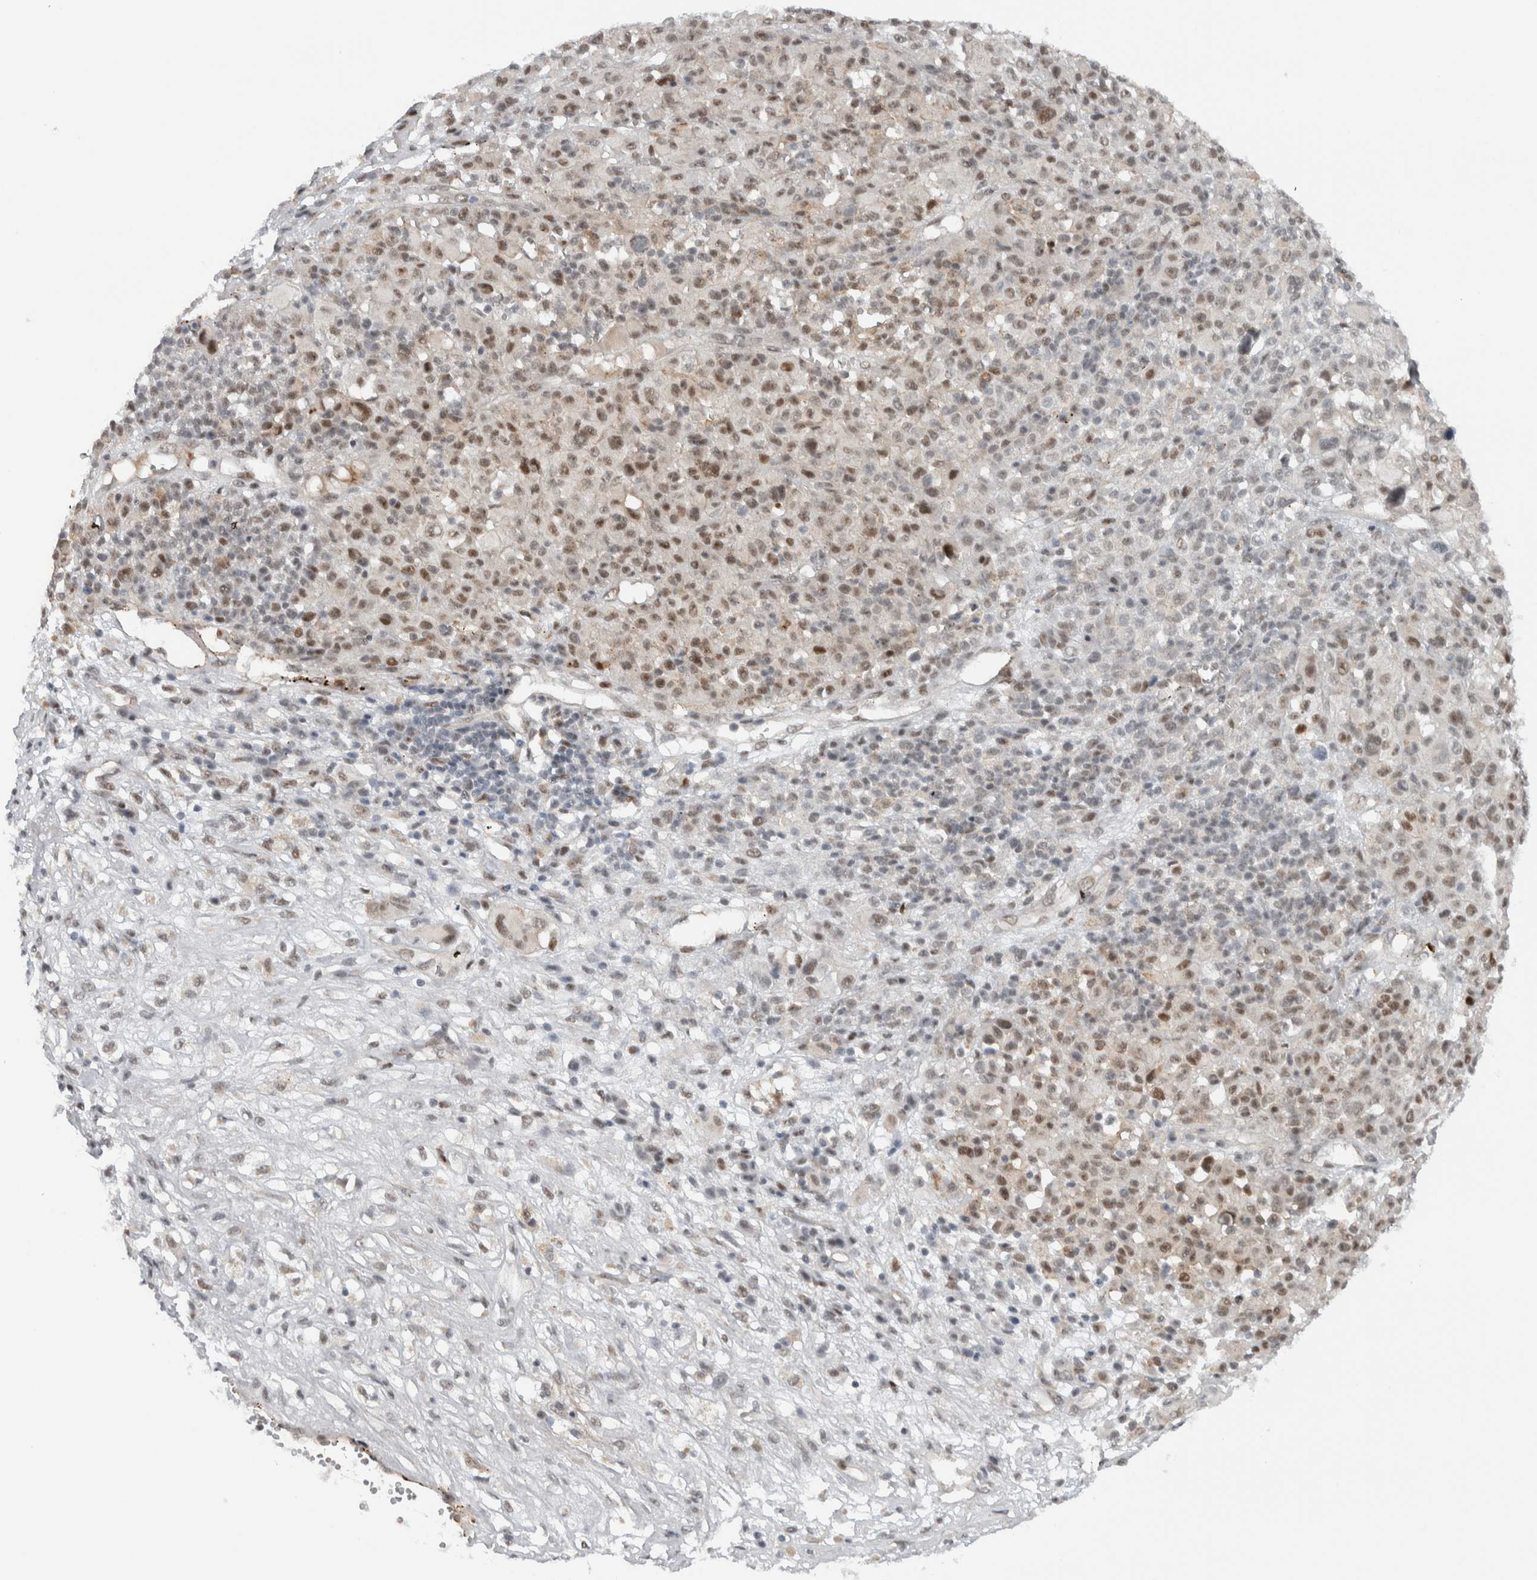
{"staining": {"intensity": "moderate", "quantity": ">75%", "location": "nuclear"}, "tissue": "melanoma", "cell_type": "Tumor cells", "image_type": "cancer", "snomed": [{"axis": "morphology", "description": "Malignant melanoma, Metastatic site"}, {"axis": "topography", "description": "Skin"}], "caption": "DAB (3,3'-diaminobenzidine) immunohistochemical staining of human malignant melanoma (metastatic site) demonstrates moderate nuclear protein expression in approximately >75% of tumor cells.", "gene": "ZFP91", "patient": {"sex": "female", "age": 74}}